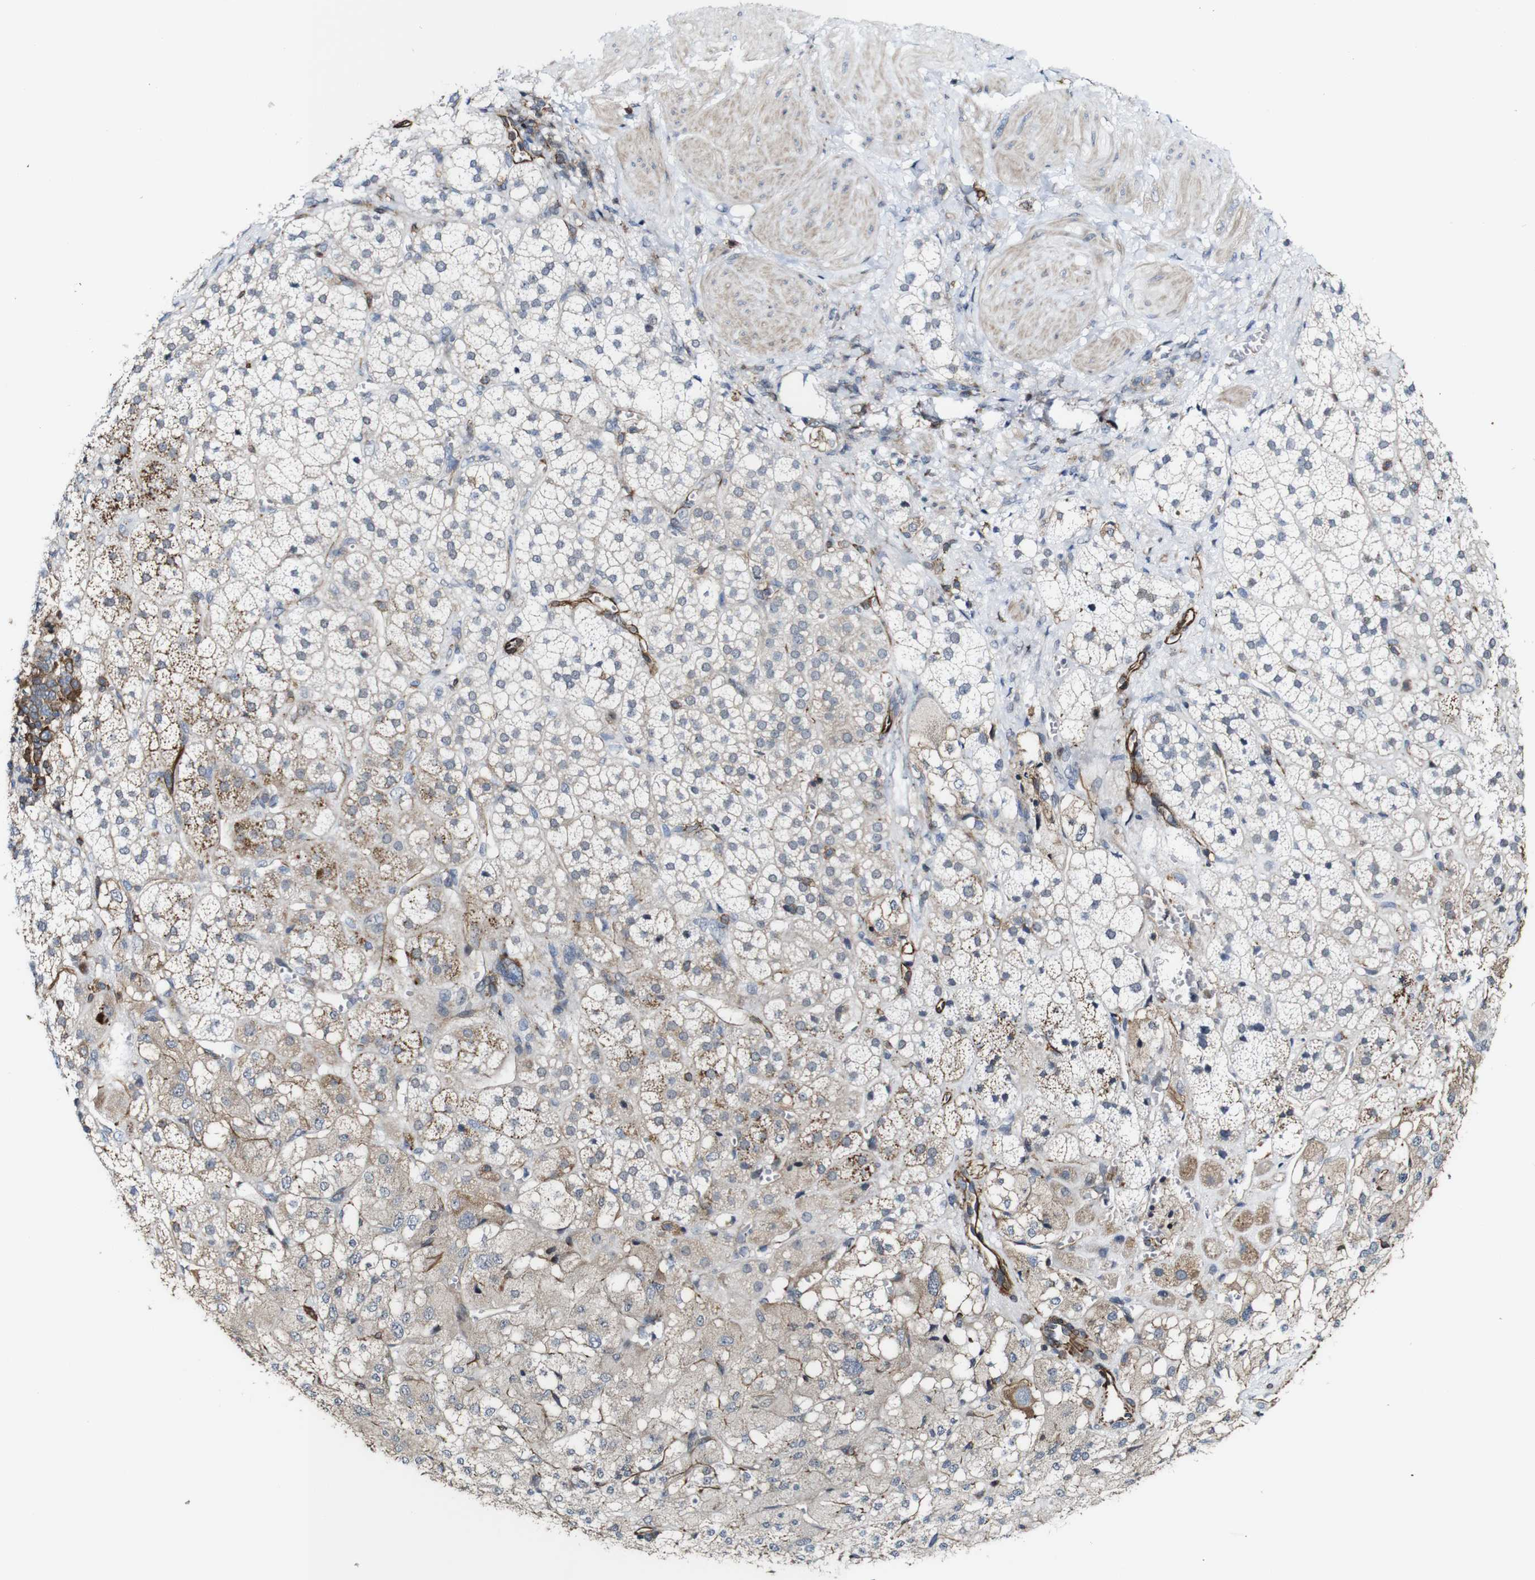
{"staining": {"intensity": "strong", "quantity": "<25%", "location": "cytoplasmic/membranous"}, "tissue": "adrenal gland", "cell_type": "Glandular cells", "image_type": "normal", "snomed": [{"axis": "morphology", "description": "Normal tissue, NOS"}, {"axis": "topography", "description": "Adrenal gland"}], "caption": "Immunohistochemical staining of normal human adrenal gland shows medium levels of strong cytoplasmic/membranous positivity in approximately <25% of glandular cells.", "gene": "JAK2", "patient": {"sex": "male", "age": 56}}